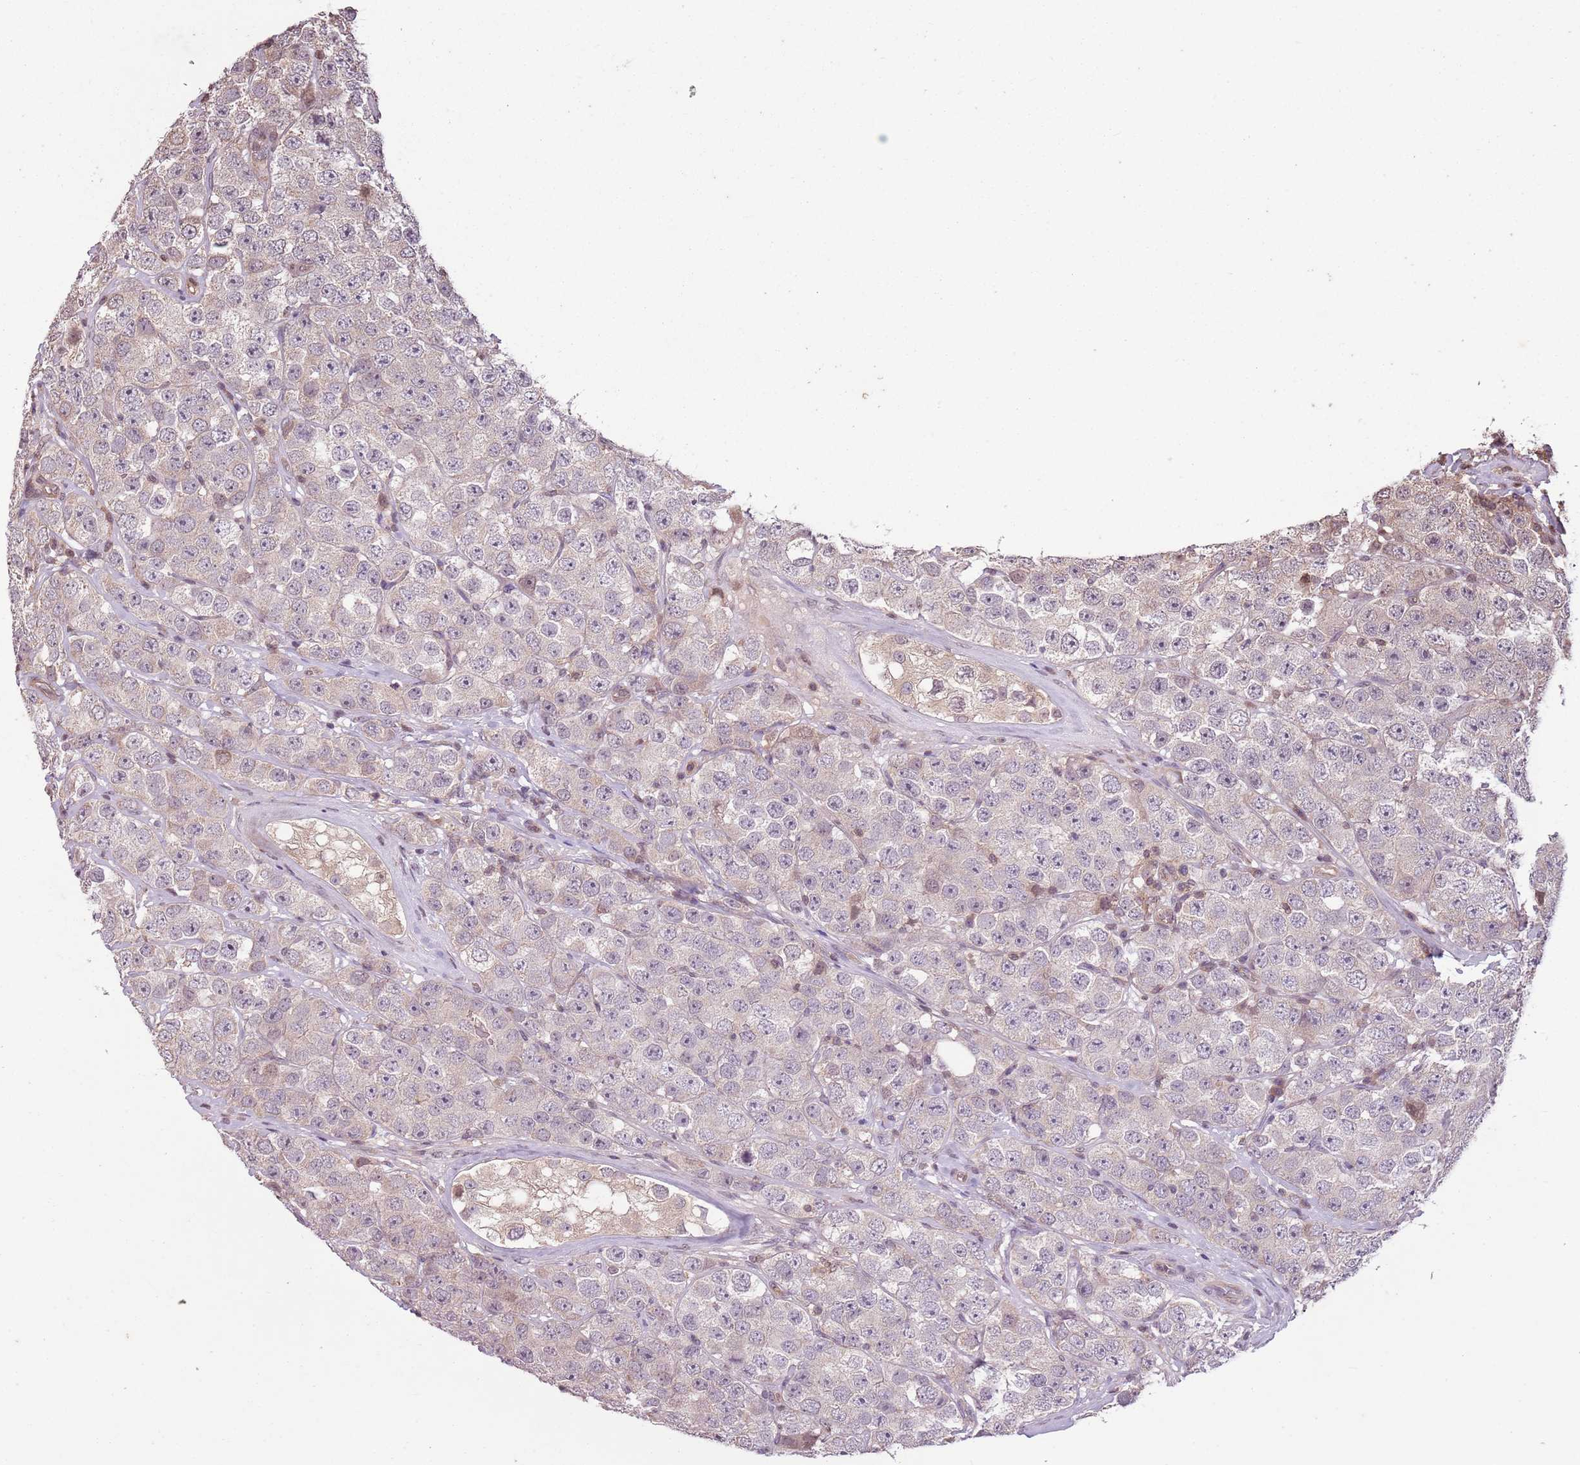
{"staining": {"intensity": "weak", "quantity": "<25%", "location": "cytoplasmic/membranous"}, "tissue": "testis cancer", "cell_type": "Tumor cells", "image_type": "cancer", "snomed": [{"axis": "morphology", "description": "Seminoma, NOS"}, {"axis": "topography", "description": "Testis"}], "caption": "Immunohistochemical staining of human testis seminoma displays no significant staining in tumor cells. (Immunohistochemistry, brightfield microscopy, high magnification).", "gene": "CAPN9", "patient": {"sex": "male", "age": 28}}